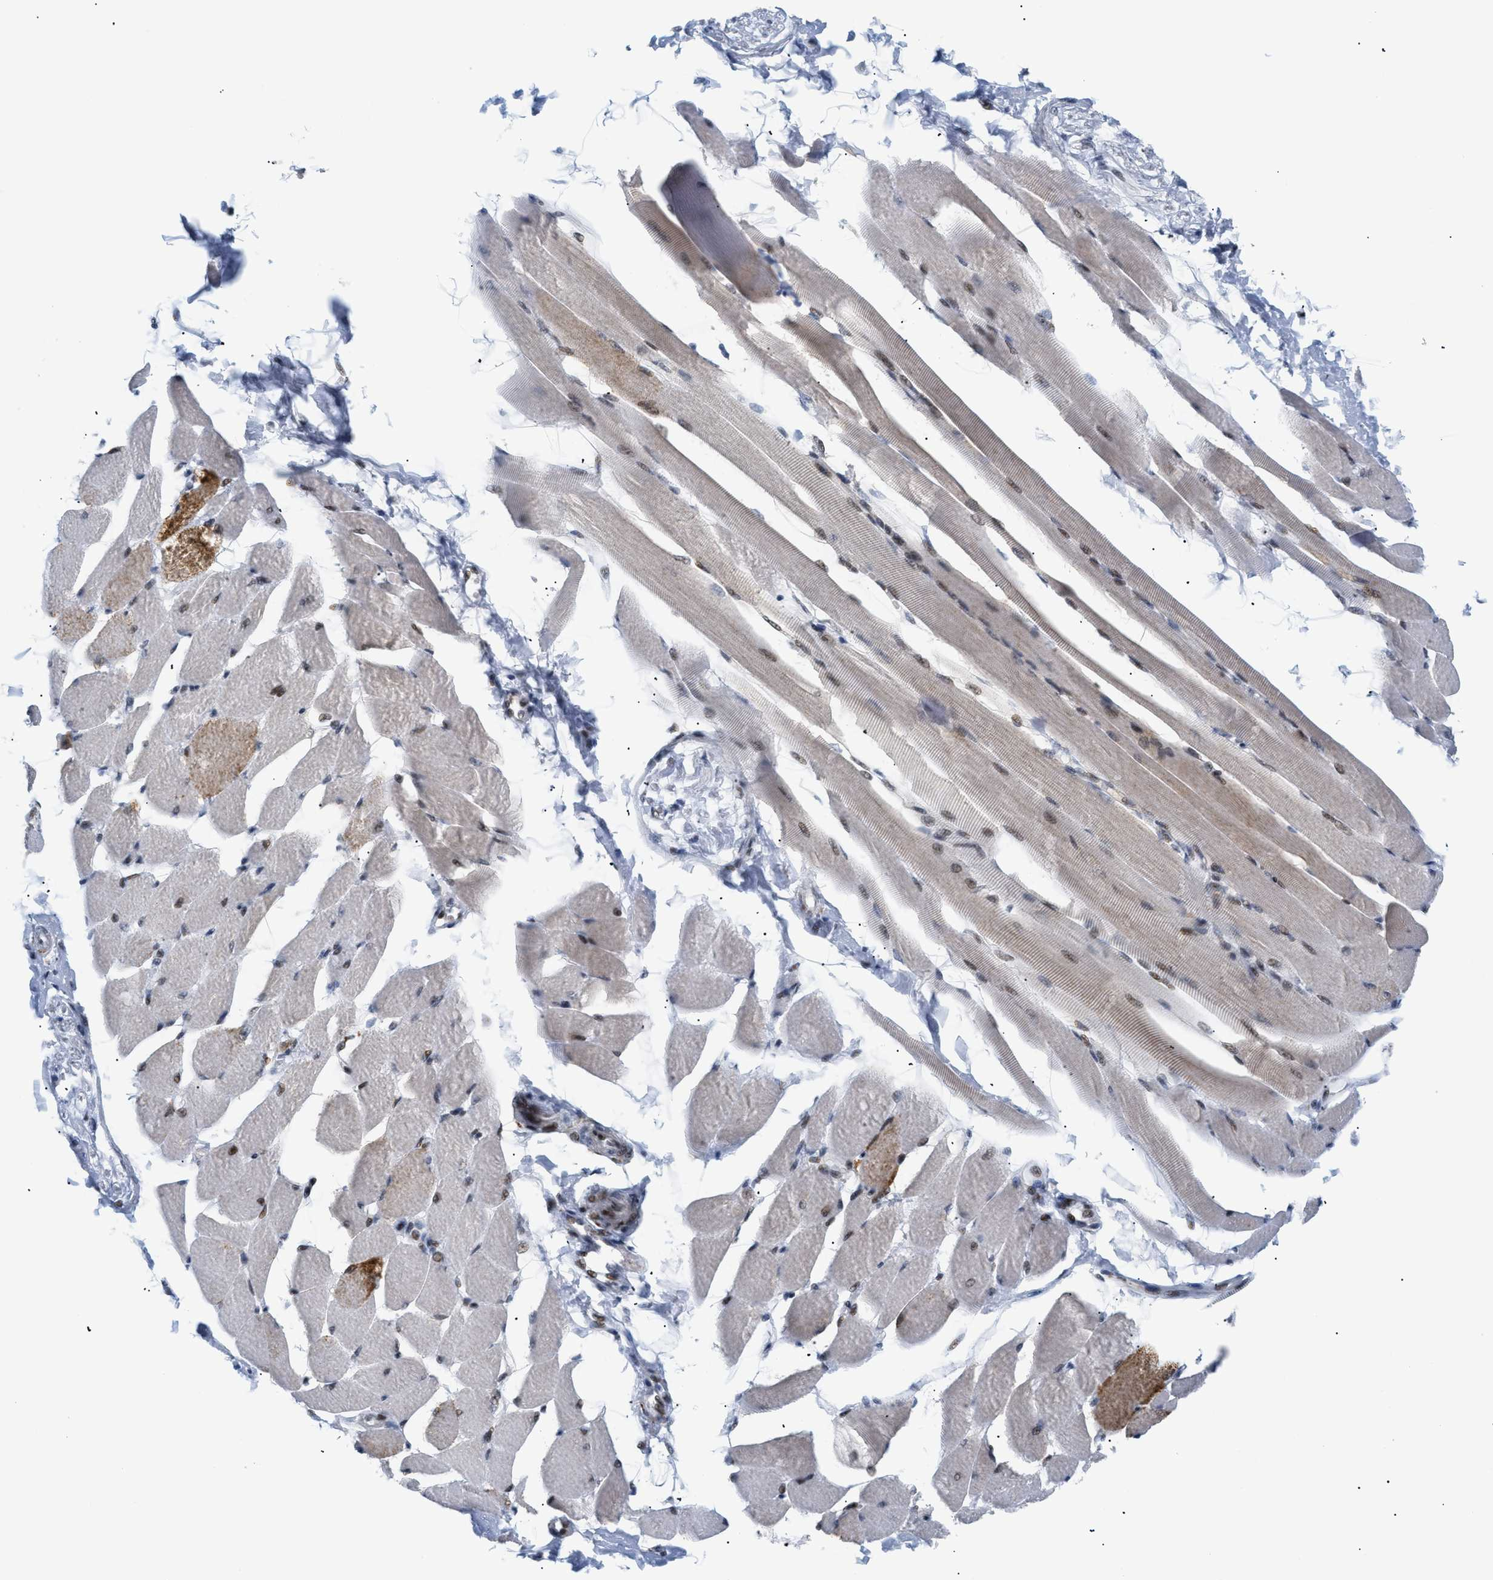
{"staining": {"intensity": "moderate", "quantity": ">75%", "location": "cytoplasmic/membranous,nuclear"}, "tissue": "skeletal muscle", "cell_type": "Myocytes", "image_type": "normal", "snomed": [{"axis": "morphology", "description": "Normal tissue, NOS"}, {"axis": "topography", "description": "Skeletal muscle"}, {"axis": "topography", "description": "Peripheral nerve tissue"}], "caption": "Immunohistochemical staining of normal skeletal muscle displays >75% levels of moderate cytoplasmic/membranous,nuclear protein expression in approximately >75% of myocytes.", "gene": "MED1", "patient": {"sex": "female", "age": 84}}